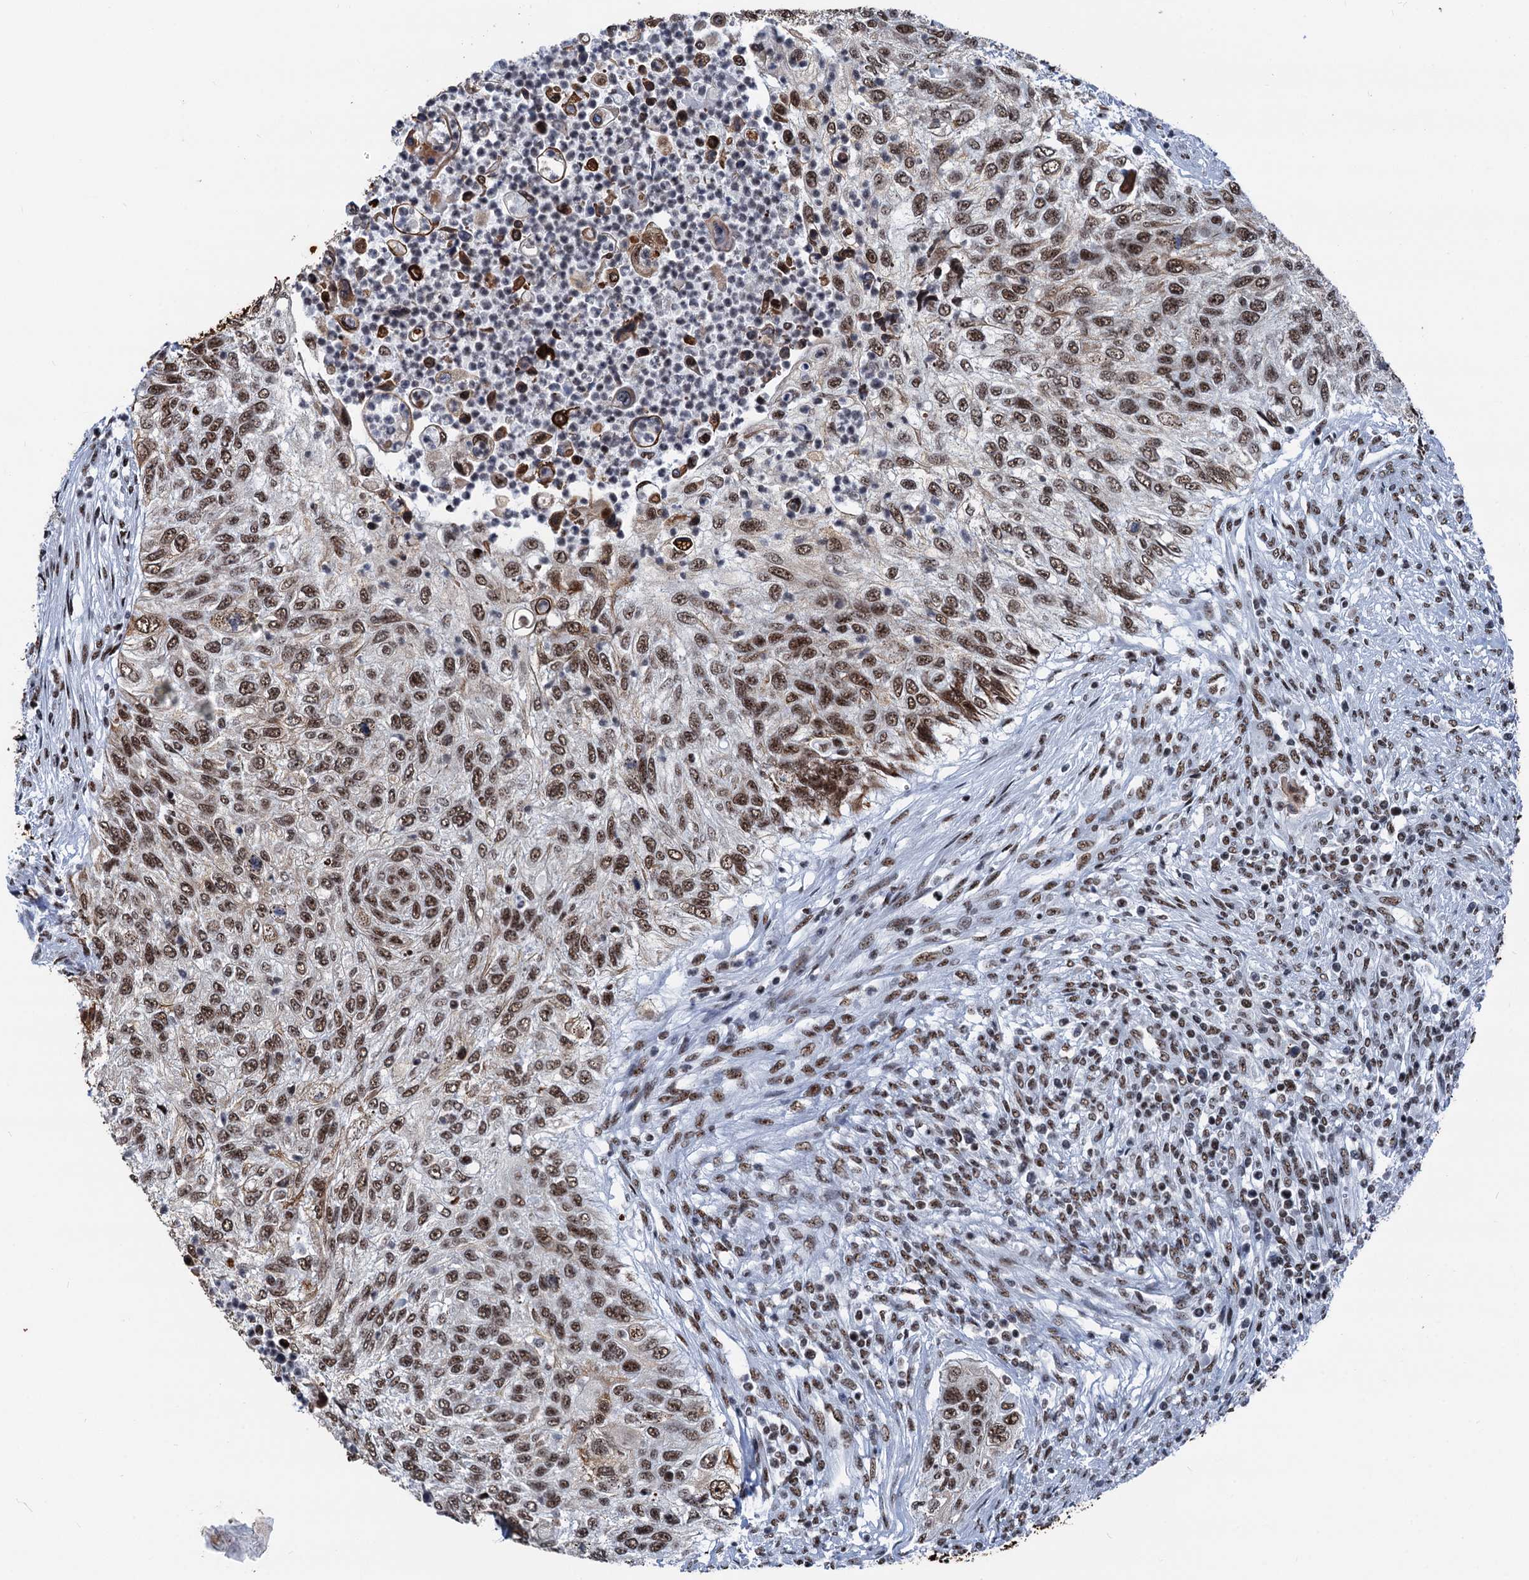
{"staining": {"intensity": "moderate", "quantity": ">75%", "location": "nuclear"}, "tissue": "urothelial cancer", "cell_type": "Tumor cells", "image_type": "cancer", "snomed": [{"axis": "morphology", "description": "Urothelial carcinoma, High grade"}, {"axis": "topography", "description": "Urinary bladder"}], "caption": "Tumor cells display medium levels of moderate nuclear staining in approximately >75% of cells in human high-grade urothelial carcinoma.", "gene": "DDX23", "patient": {"sex": "female", "age": 60}}